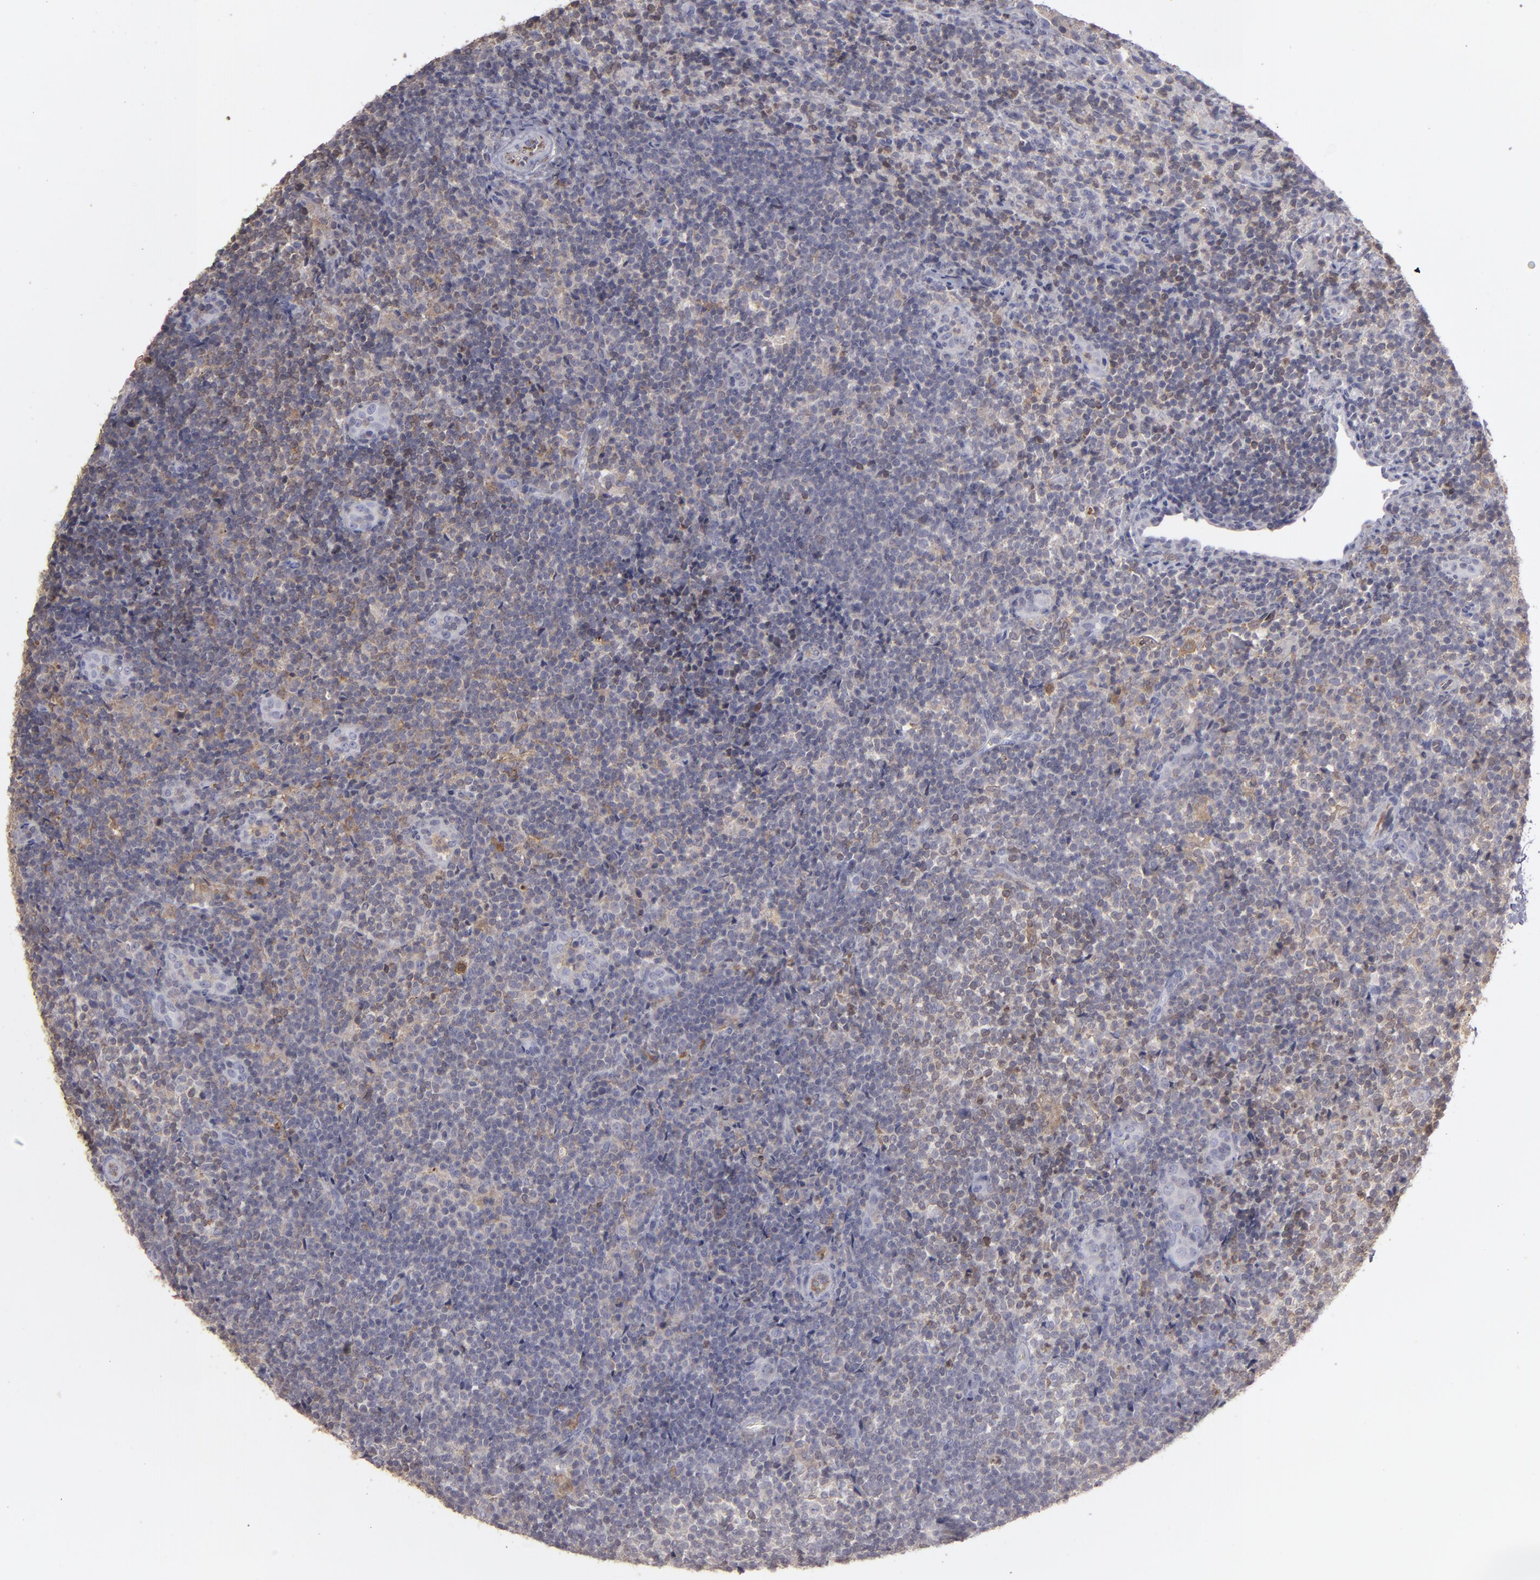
{"staining": {"intensity": "moderate", "quantity": "25%-75%", "location": "cytoplasmic/membranous"}, "tissue": "lymphoma", "cell_type": "Tumor cells", "image_type": "cancer", "snomed": [{"axis": "morphology", "description": "Malignant lymphoma, non-Hodgkin's type, Low grade"}, {"axis": "topography", "description": "Lymph node"}], "caption": "Immunohistochemistry (IHC) image of neoplastic tissue: low-grade malignant lymphoma, non-Hodgkin's type stained using immunohistochemistry (IHC) reveals medium levels of moderate protein expression localized specifically in the cytoplasmic/membranous of tumor cells, appearing as a cytoplasmic/membranous brown color.", "gene": "SEMA3G", "patient": {"sex": "female", "age": 76}}